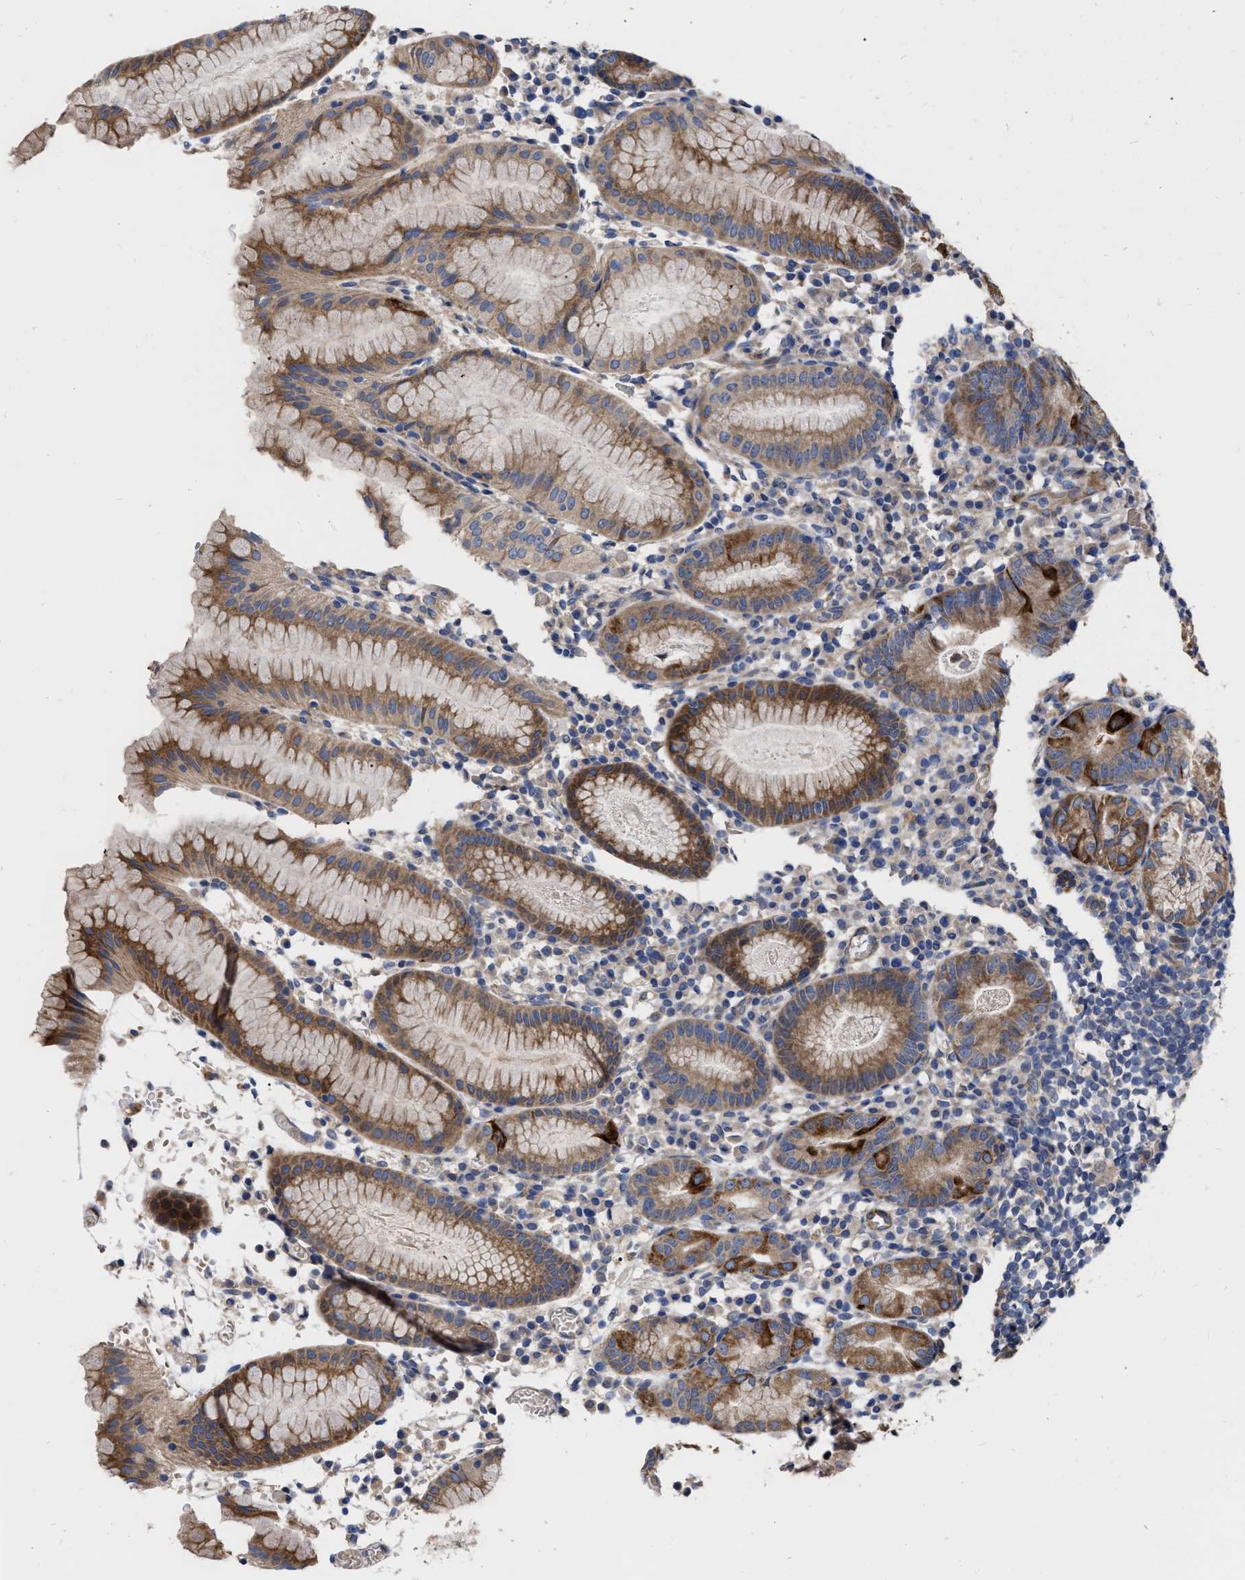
{"staining": {"intensity": "moderate", "quantity": ">75%", "location": "cytoplasmic/membranous"}, "tissue": "stomach", "cell_type": "Glandular cells", "image_type": "normal", "snomed": [{"axis": "morphology", "description": "Normal tissue, NOS"}, {"axis": "topography", "description": "Stomach"}, {"axis": "topography", "description": "Stomach, lower"}], "caption": "Stomach stained with immunohistochemistry exhibits moderate cytoplasmic/membranous expression in about >75% of glandular cells. (DAB (3,3'-diaminobenzidine) IHC with brightfield microscopy, high magnification).", "gene": "MLST8", "patient": {"sex": "female", "age": 75}}